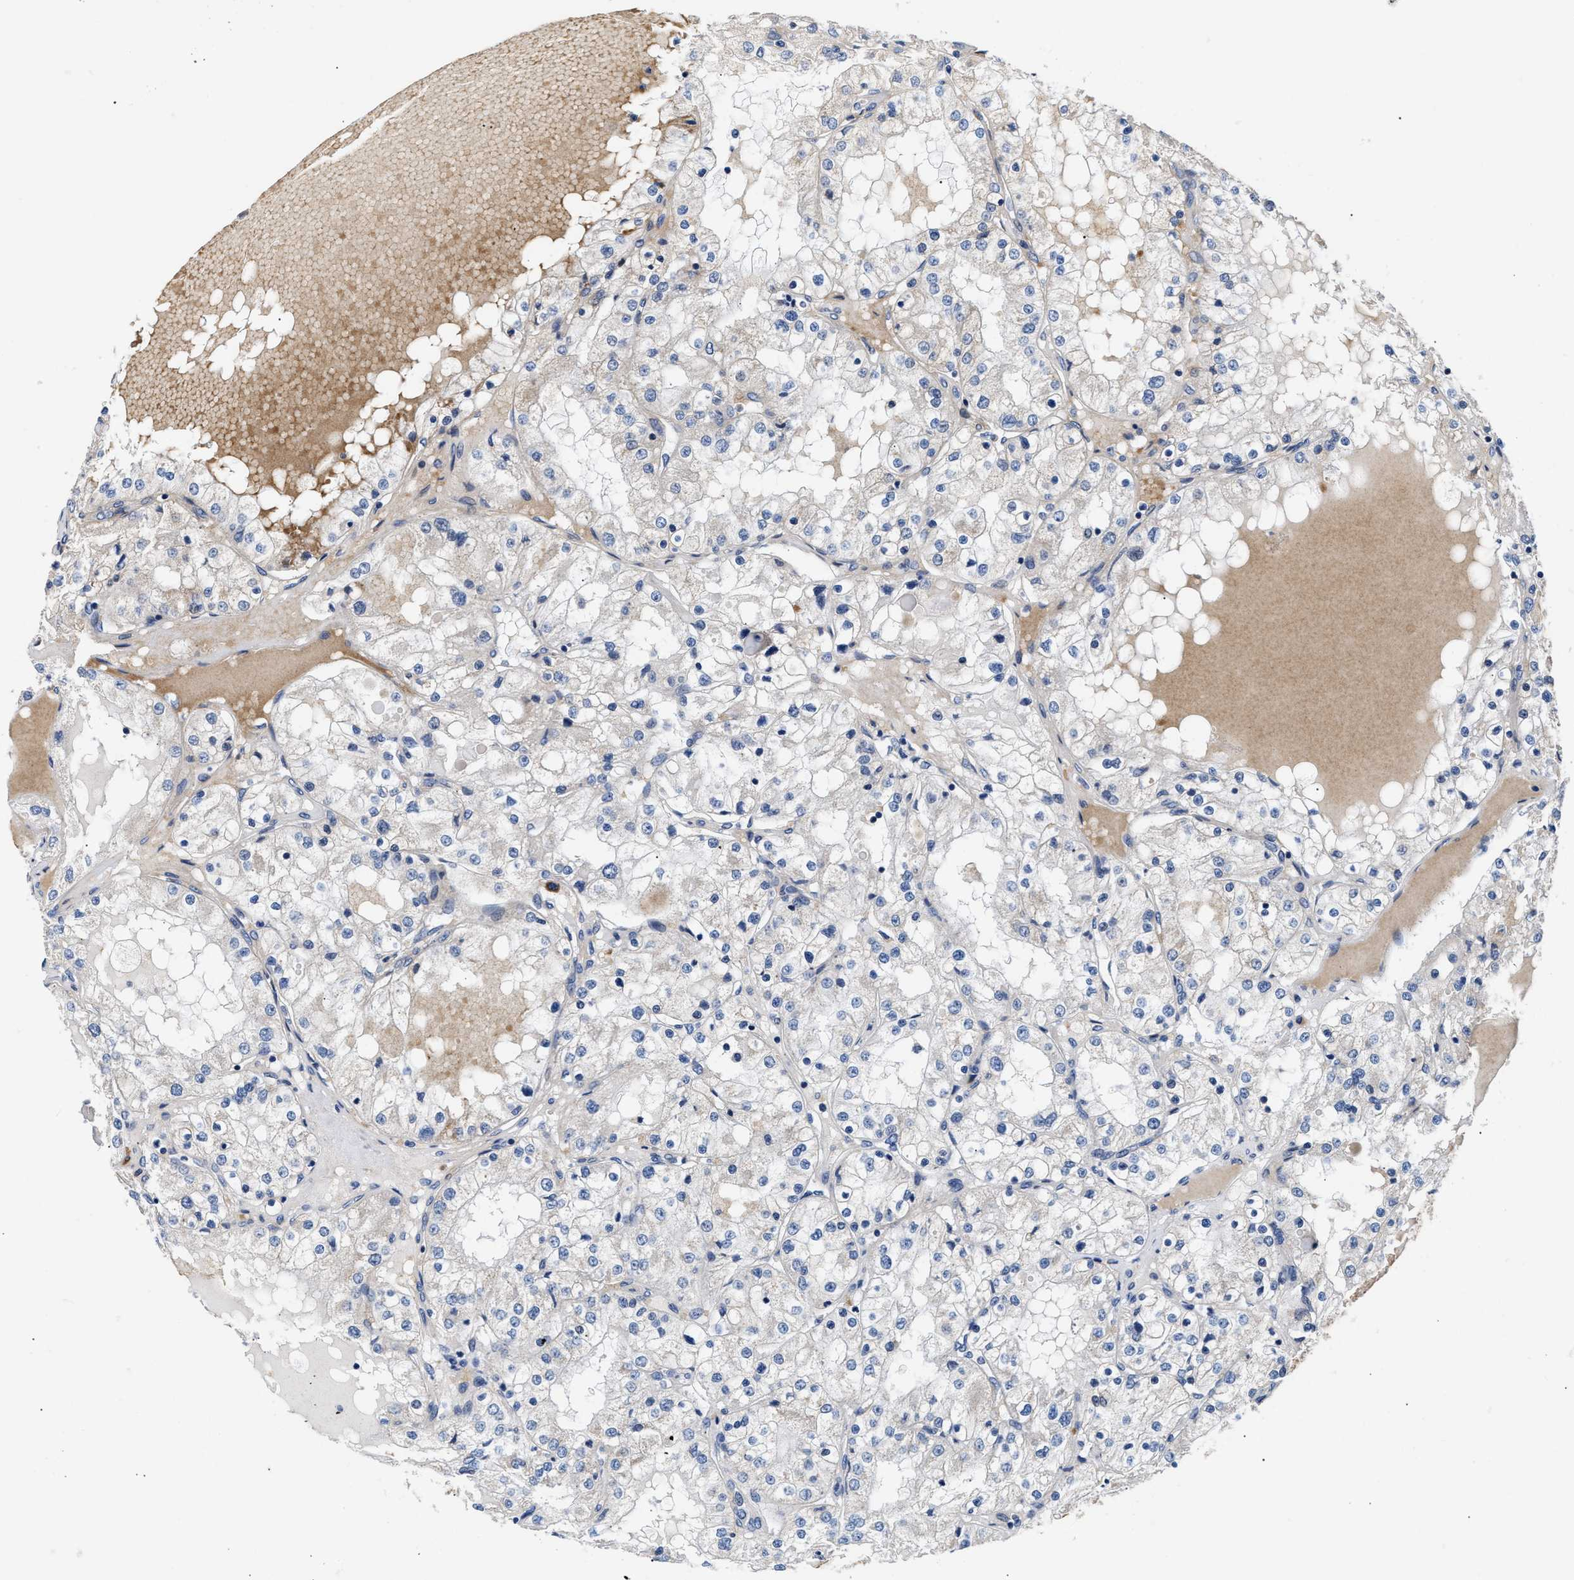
{"staining": {"intensity": "negative", "quantity": "none", "location": "none"}, "tissue": "renal cancer", "cell_type": "Tumor cells", "image_type": "cancer", "snomed": [{"axis": "morphology", "description": "Adenocarcinoma, NOS"}, {"axis": "topography", "description": "Kidney"}], "caption": "High magnification brightfield microscopy of renal adenocarcinoma stained with DAB (brown) and counterstained with hematoxylin (blue): tumor cells show no significant expression. Nuclei are stained in blue.", "gene": "RINT1", "patient": {"sex": "male", "age": 68}}